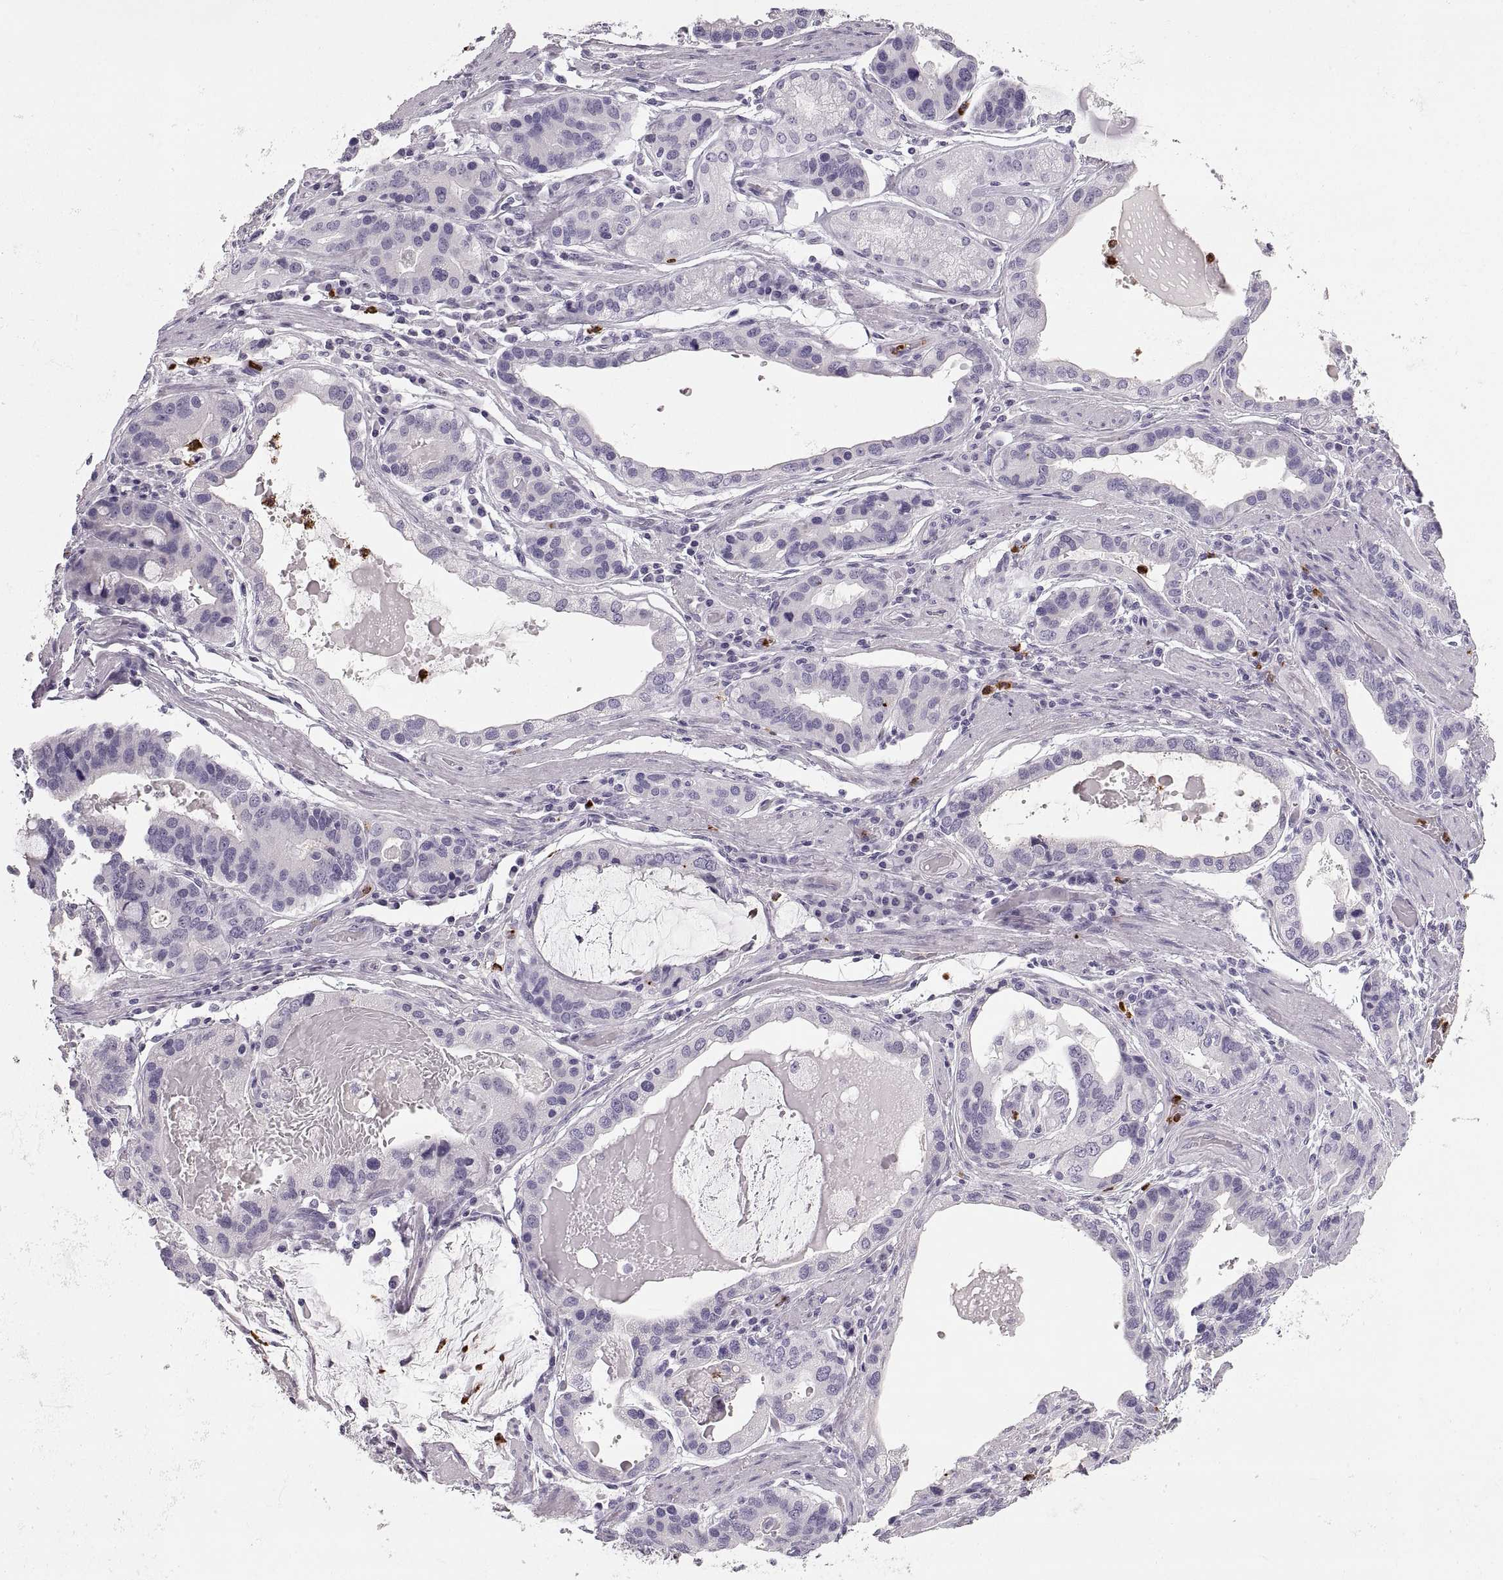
{"staining": {"intensity": "negative", "quantity": "none", "location": "none"}, "tissue": "stomach cancer", "cell_type": "Tumor cells", "image_type": "cancer", "snomed": [{"axis": "morphology", "description": "Adenocarcinoma, NOS"}, {"axis": "topography", "description": "Stomach, lower"}], "caption": "This is a photomicrograph of immunohistochemistry (IHC) staining of stomach cancer, which shows no expression in tumor cells.", "gene": "MILR1", "patient": {"sex": "female", "age": 76}}